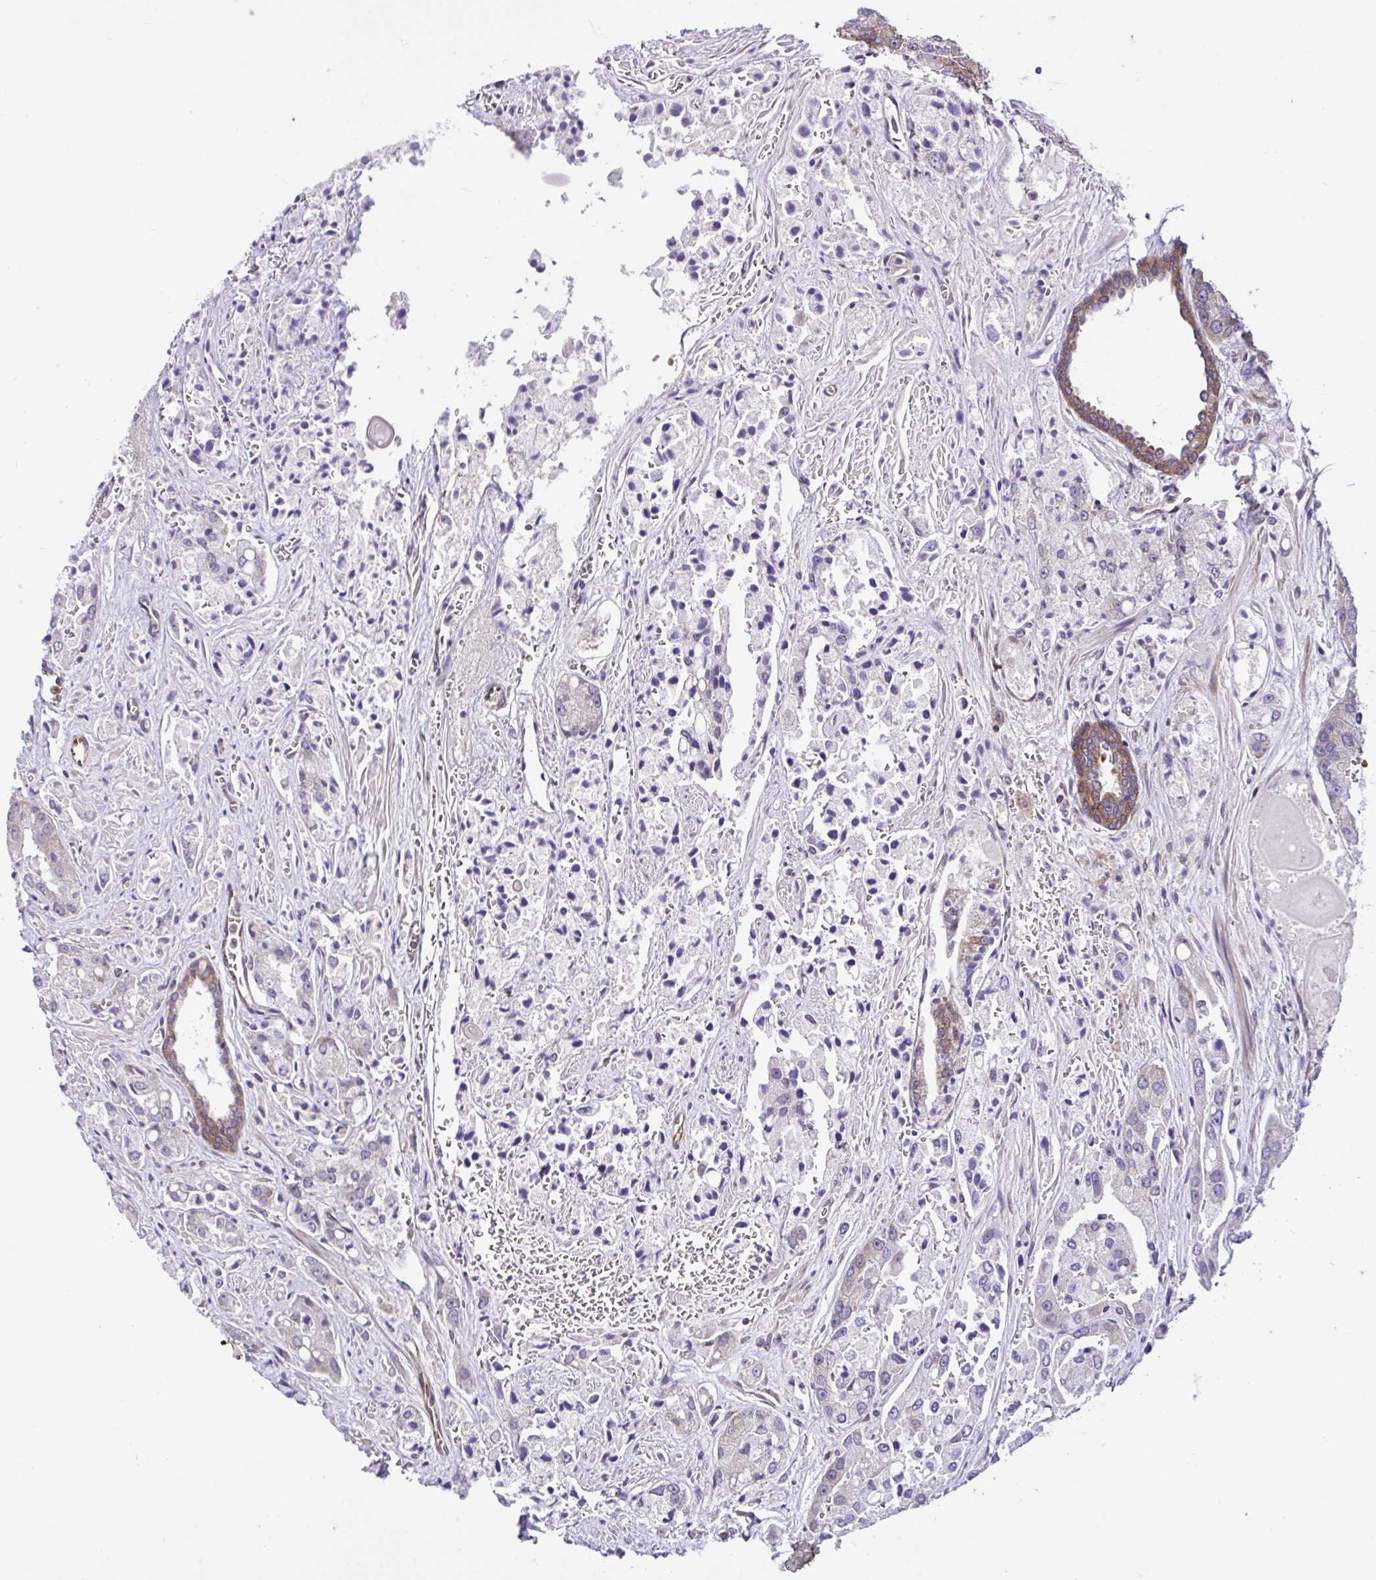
{"staining": {"intensity": "negative", "quantity": "none", "location": "none"}, "tissue": "prostate cancer", "cell_type": "Tumor cells", "image_type": "cancer", "snomed": [{"axis": "morphology", "description": "Normal tissue, NOS"}, {"axis": "morphology", "description": "Adenocarcinoma, High grade"}, {"axis": "topography", "description": "Prostate"}, {"axis": "topography", "description": "Peripheral nerve tissue"}], "caption": "A high-resolution image shows immunohistochemistry (IHC) staining of prostate cancer (adenocarcinoma (high-grade)), which exhibits no significant staining in tumor cells.", "gene": "NTPCR", "patient": {"sex": "male", "age": 68}}